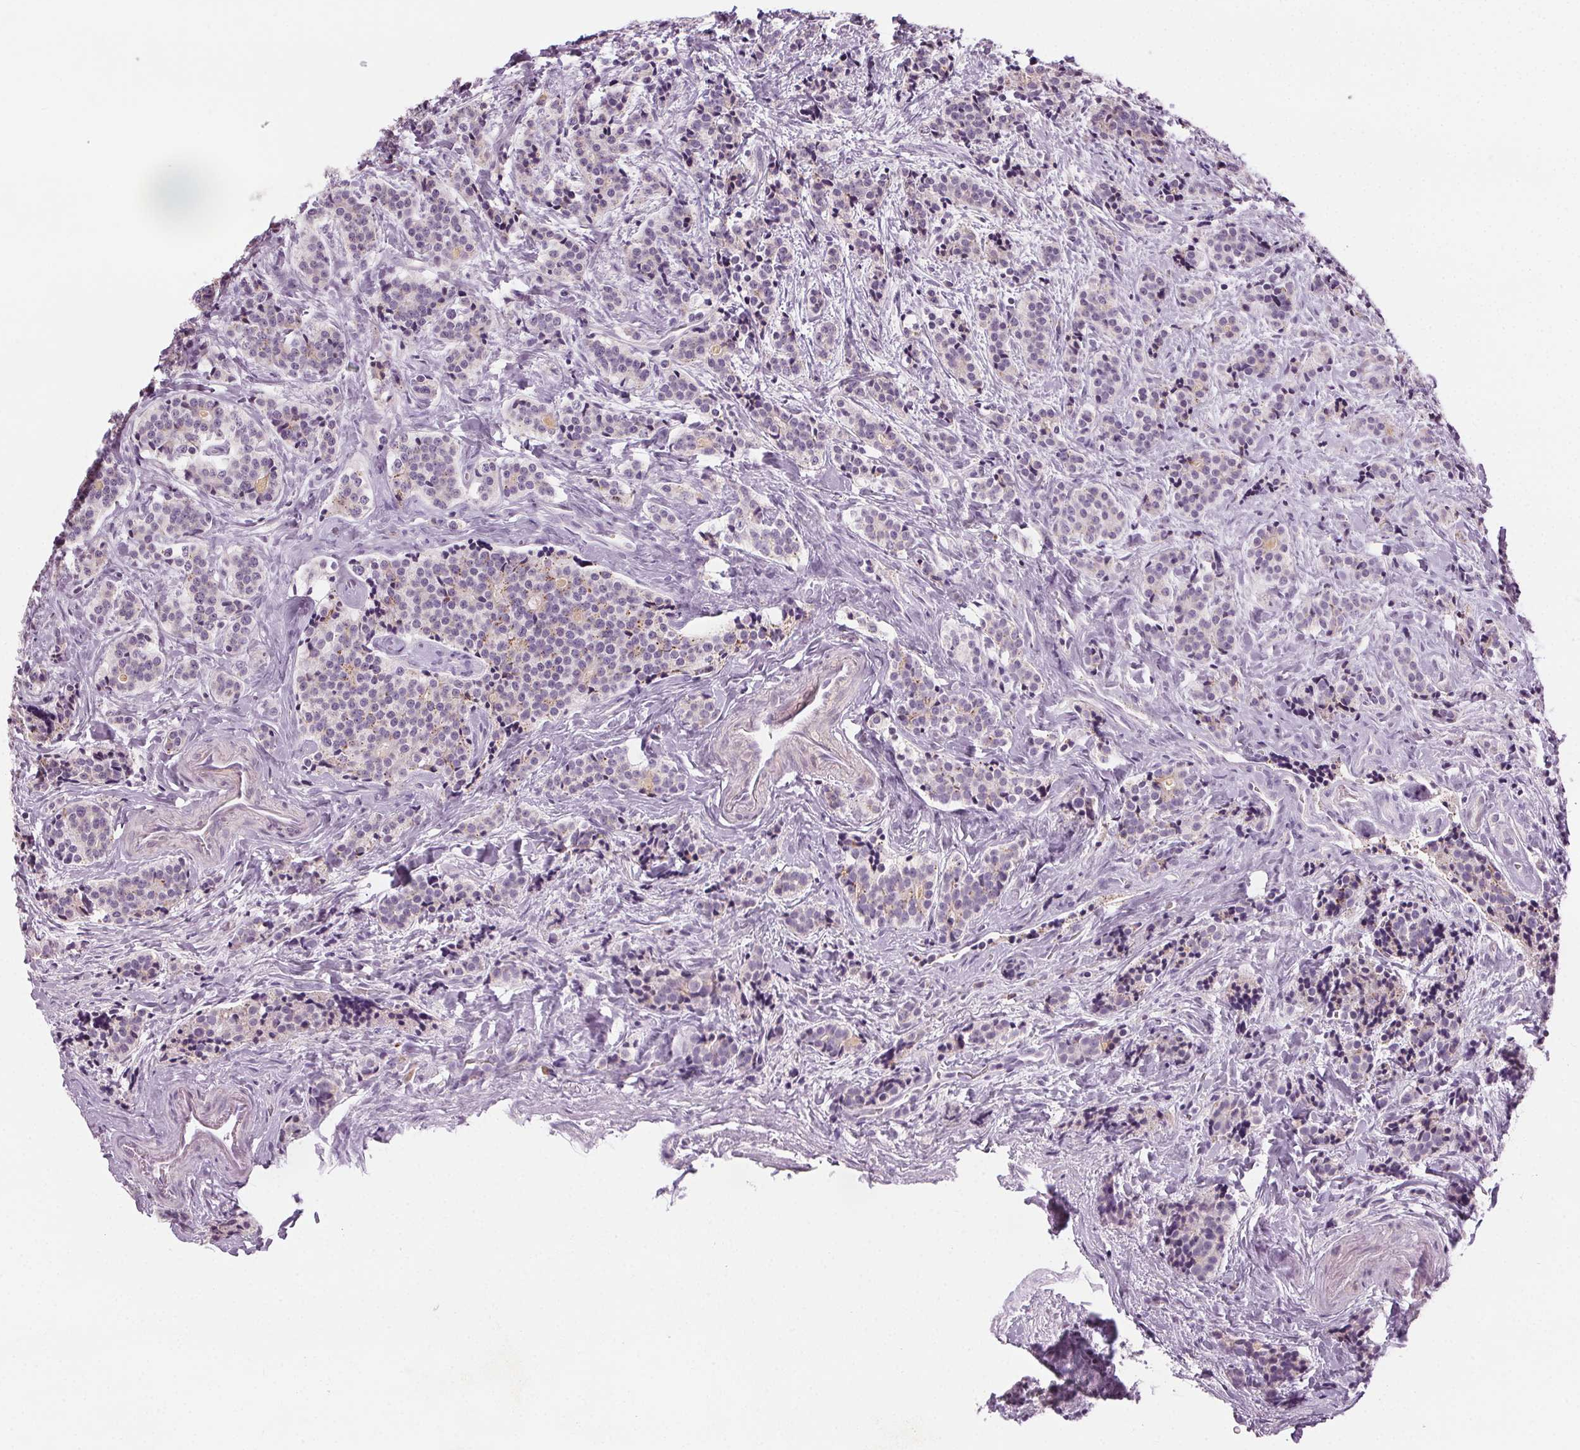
{"staining": {"intensity": "weak", "quantity": "<25%", "location": "cytoplasmic/membranous"}, "tissue": "carcinoid", "cell_type": "Tumor cells", "image_type": "cancer", "snomed": [{"axis": "morphology", "description": "Carcinoid, malignant, NOS"}, {"axis": "topography", "description": "Small intestine"}], "caption": "Tumor cells show no significant protein expression in carcinoid (malignant). (DAB immunohistochemistry, high magnification).", "gene": "HSF5", "patient": {"sex": "female", "age": 73}}